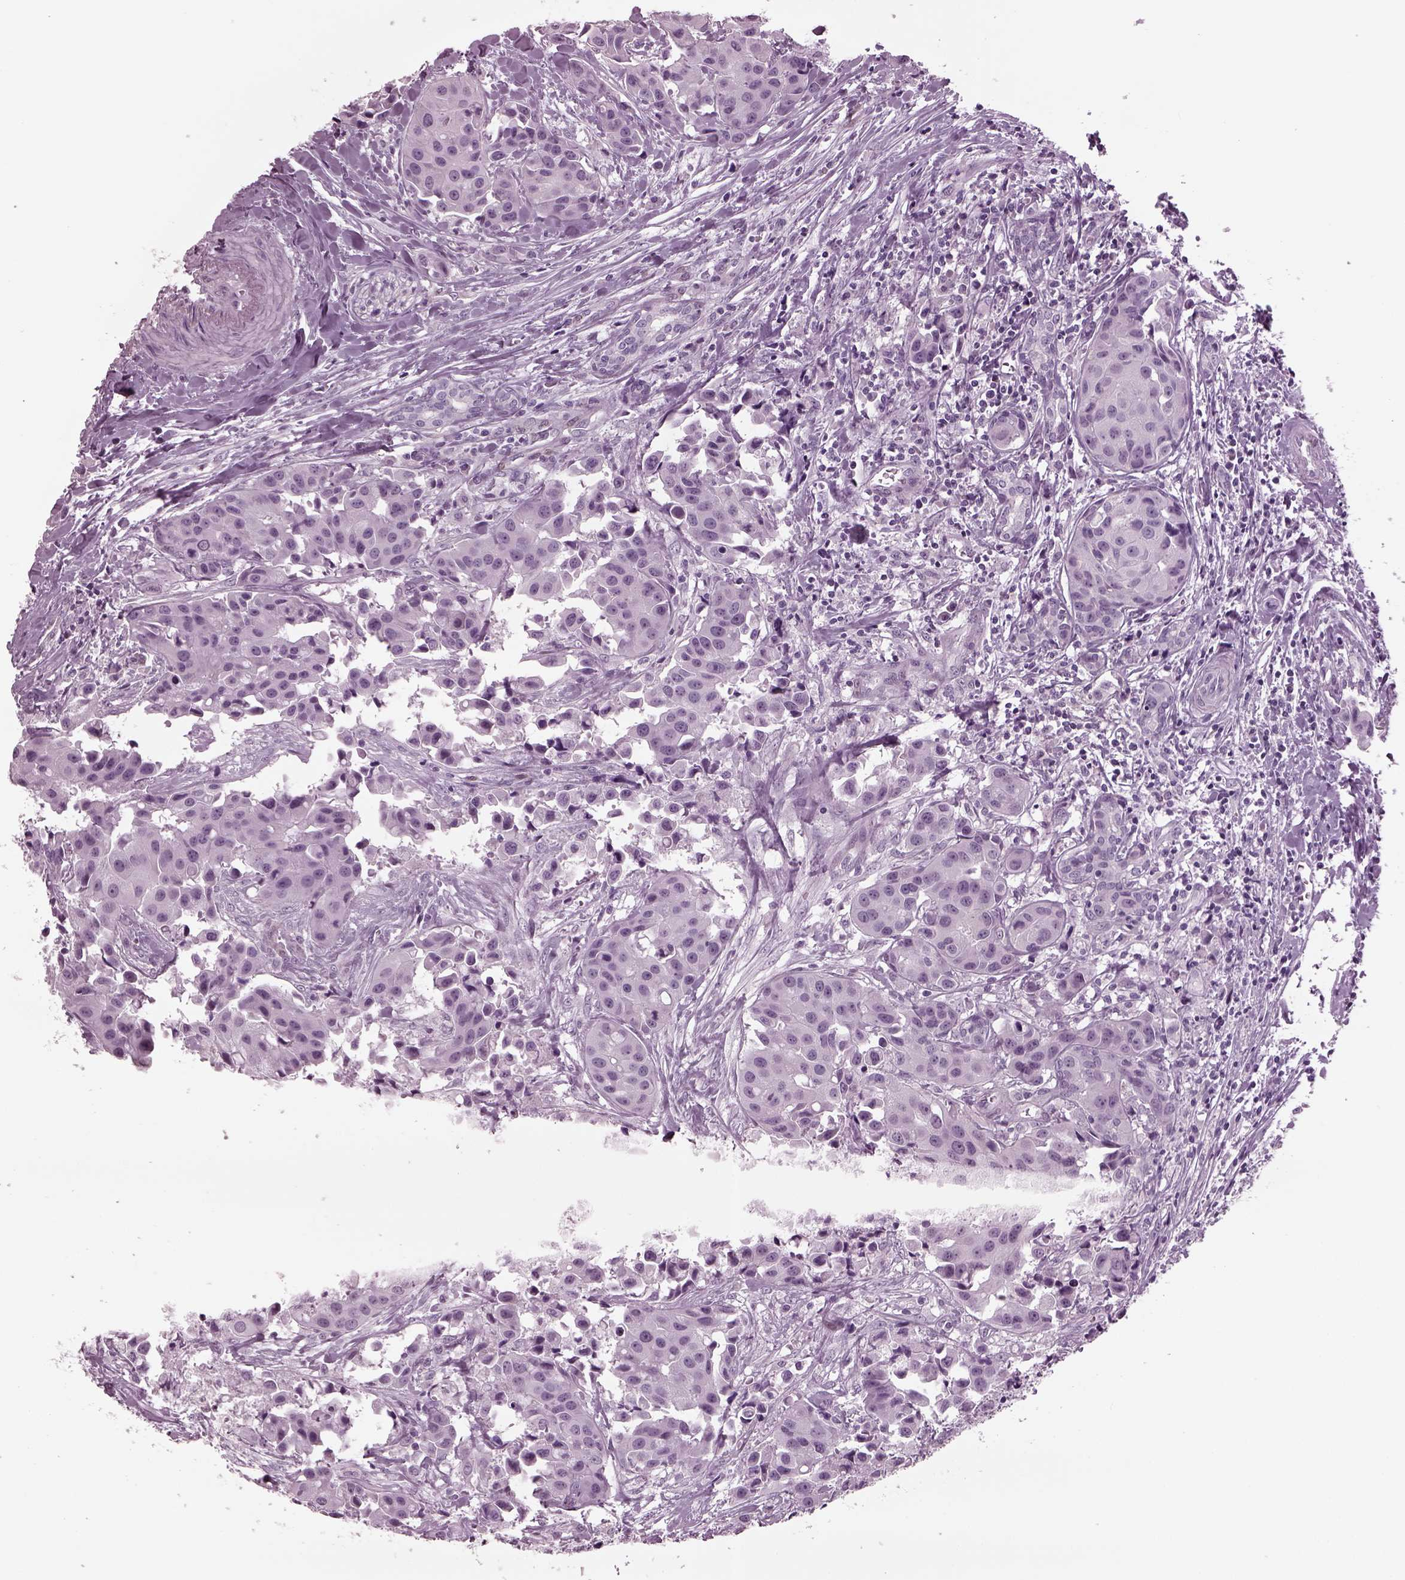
{"staining": {"intensity": "negative", "quantity": "none", "location": "none"}, "tissue": "head and neck cancer", "cell_type": "Tumor cells", "image_type": "cancer", "snomed": [{"axis": "morphology", "description": "Adenocarcinoma, NOS"}, {"axis": "topography", "description": "Head-Neck"}], "caption": "High magnification brightfield microscopy of adenocarcinoma (head and neck) stained with DAB (3,3'-diaminobenzidine) (brown) and counterstained with hematoxylin (blue): tumor cells show no significant staining.", "gene": "TPPP2", "patient": {"sex": "male", "age": 76}}